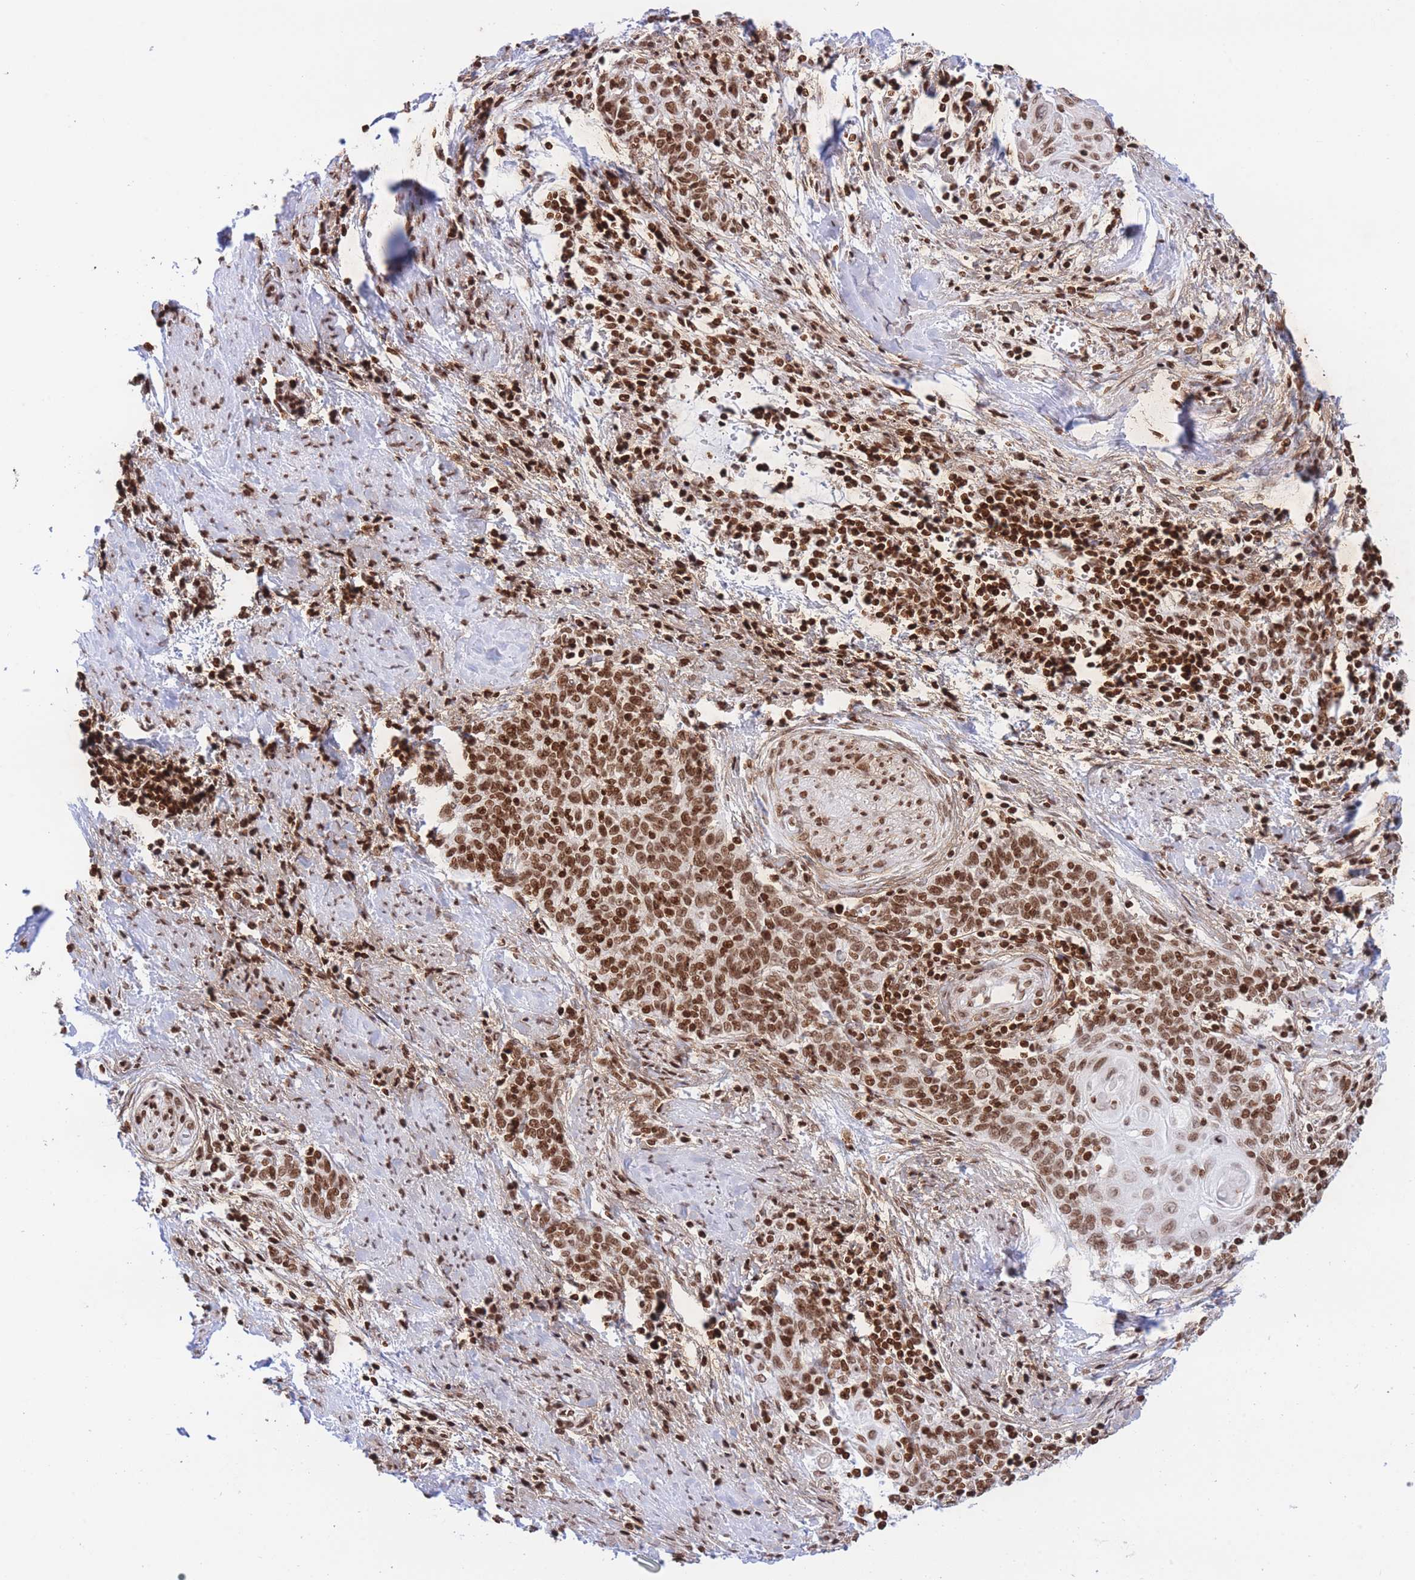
{"staining": {"intensity": "moderate", "quantity": ">75%", "location": "nuclear"}, "tissue": "cervical cancer", "cell_type": "Tumor cells", "image_type": "cancer", "snomed": [{"axis": "morphology", "description": "Squamous cell carcinoma, NOS"}, {"axis": "topography", "description": "Cervix"}], "caption": "Cervical cancer (squamous cell carcinoma) stained with a brown dye displays moderate nuclear positive expression in approximately >75% of tumor cells.", "gene": "H2BC11", "patient": {"sex": "female", "age": 39}}